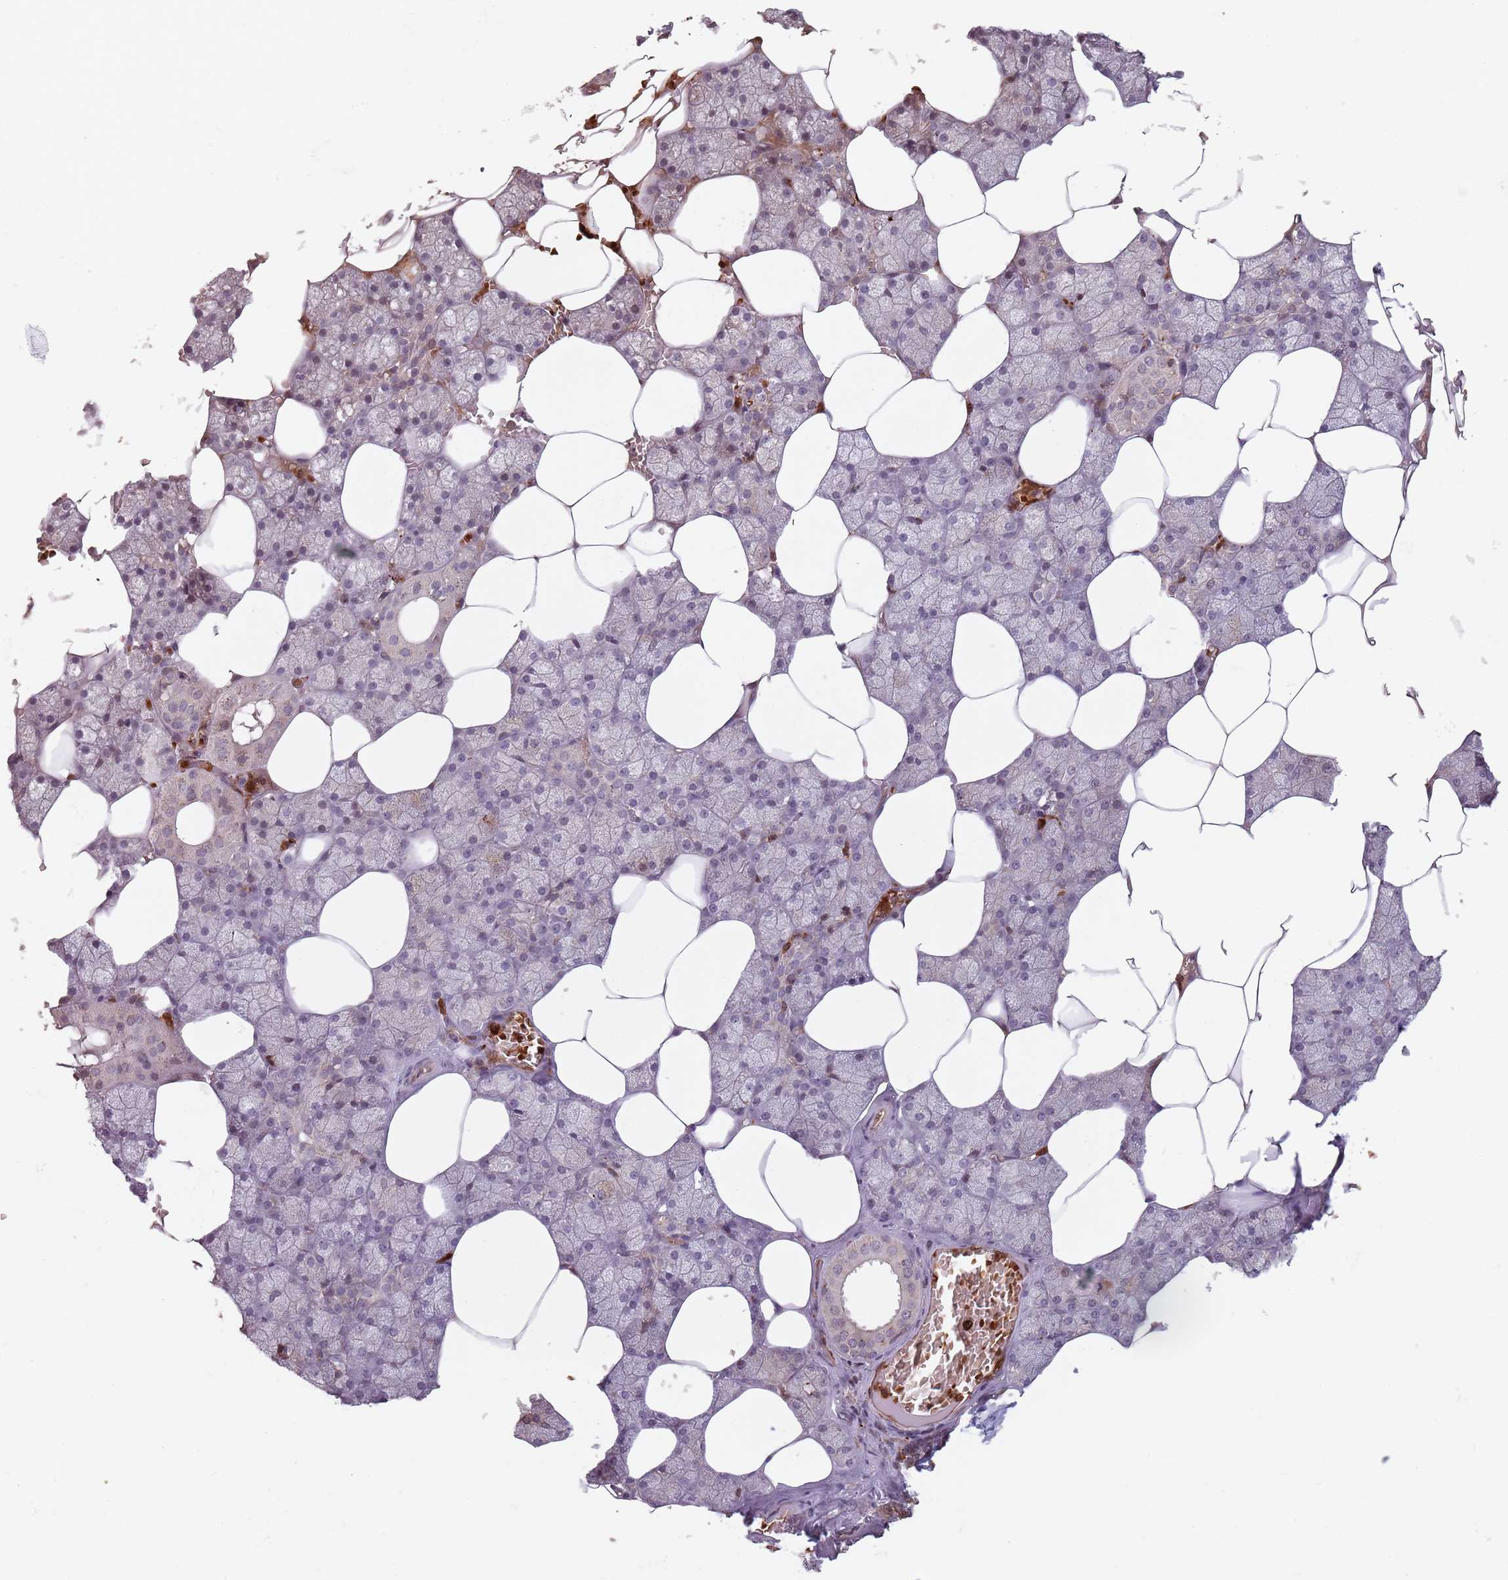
{"staining": {"intensity": "weak", "quantity": "<25%", "location": "cytoplasmic/membranous"}, "tissue": "salivary gland", "cell_type": "Glandular cells", "image_type": "normal", "snomed": [{"axis": "morphology", "description": "Normal tissue, NOS"}, {"axis": "topography", "description": "Salivary gland"}], "caption": "DAB immunohistochemical staining of normal human salivary gland displays no significant positivity in glandular cells.", "gene": "GPR180", "patient": {"sex": "male", "age": 62}}